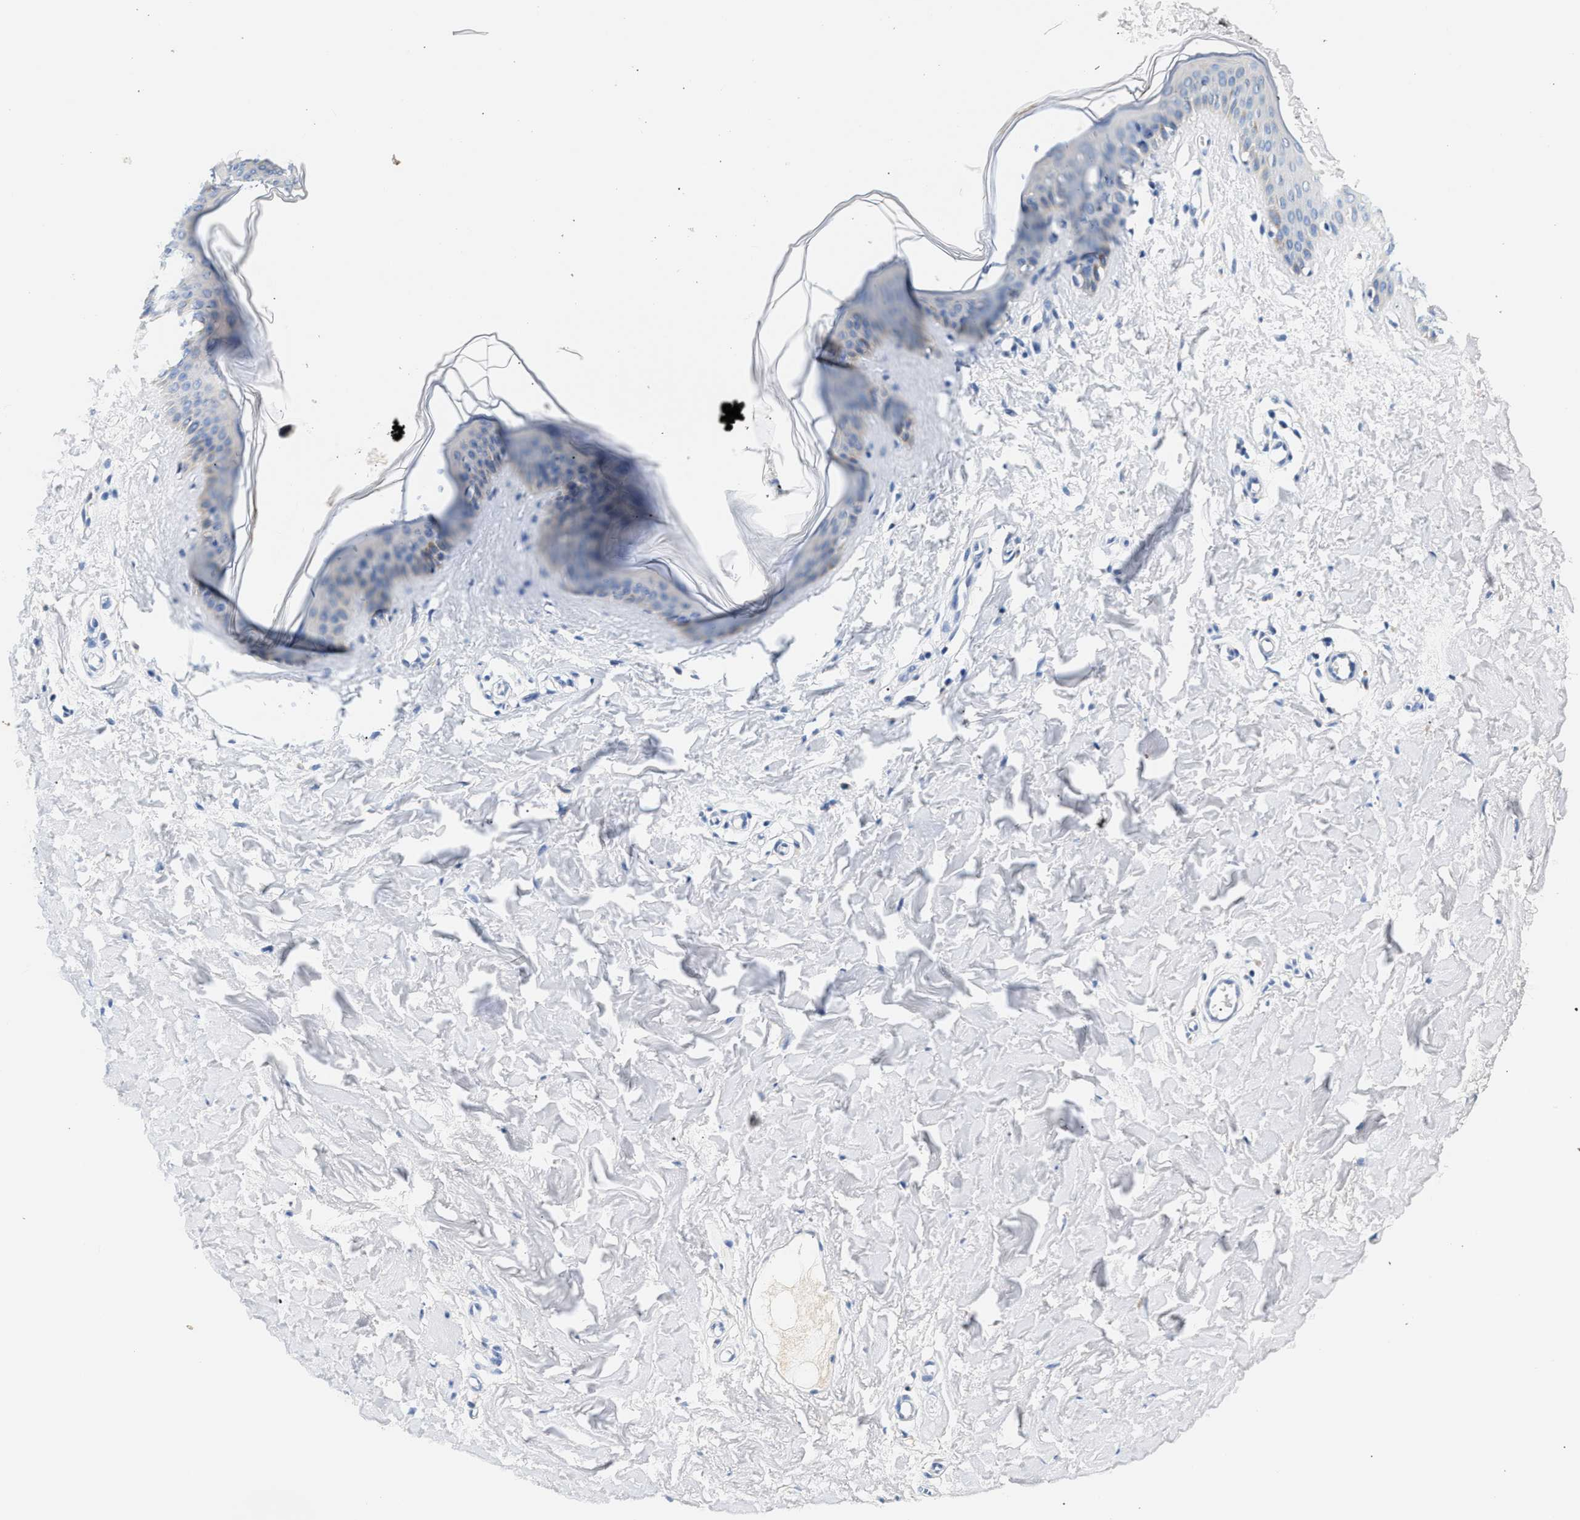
{"staining": {"intensity": "negative", "quantity": "none", "location": "none"}, "tissue": "skin", "cell_type": "Fibroblasts", "image_type": "normal", "snomed": [{"axis": "morphology", "description": "Normal tissue, NOS"}, {"axis": "topography", "description": "Skin"}], "caption": "Immunohistochemistry (IHC) photomicrograph of unremarkable skin: human skin stained with DAB (3,3'-diaminobenzidine) exhibits no significant protein positivity in fibroblasts.", "gene": "MED22", "patient": {"sex": "female", "age": 17}}